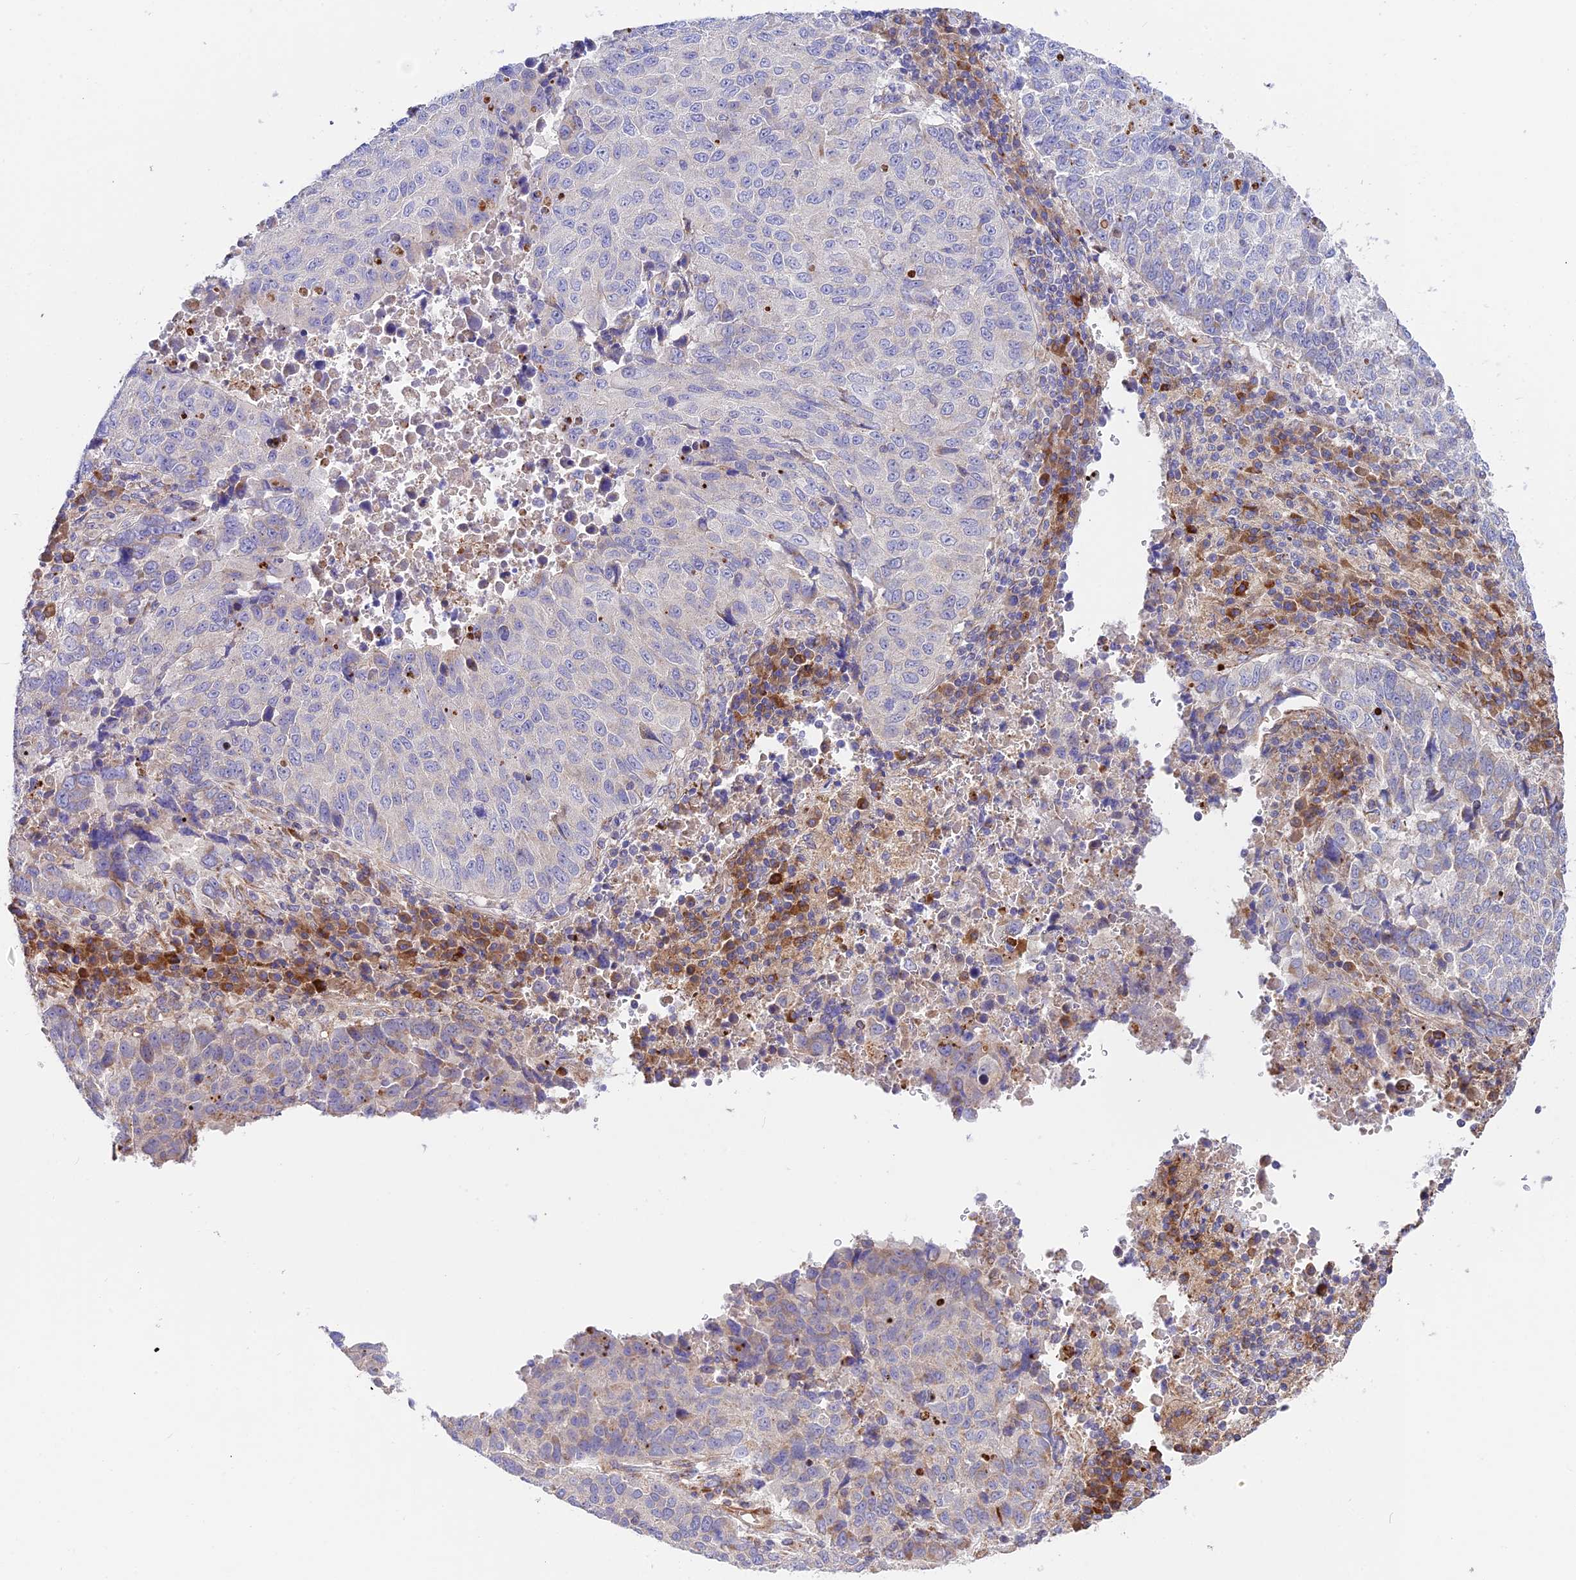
{"staining": {"intensity": "weak", "quantity": "<25%", "location": "cytoplasmic/membranous"}, "tissue": "lung cancer", "cell_type": "Tumor cells", "image_type": "cancer", "snomed": [{"axis": "morphology", "description": "Squamous cell carcinoma, NOS"}, {"axis": "topography", "description": "Lung"}], "caption": "DAB (3,3'-diaminobenzidine) immunohistochemical staining of human lung cancer exhibits no significant staining in tumor cells.", "gene": "VPS13C", "patient": {"sex": "male", "age": 73}}